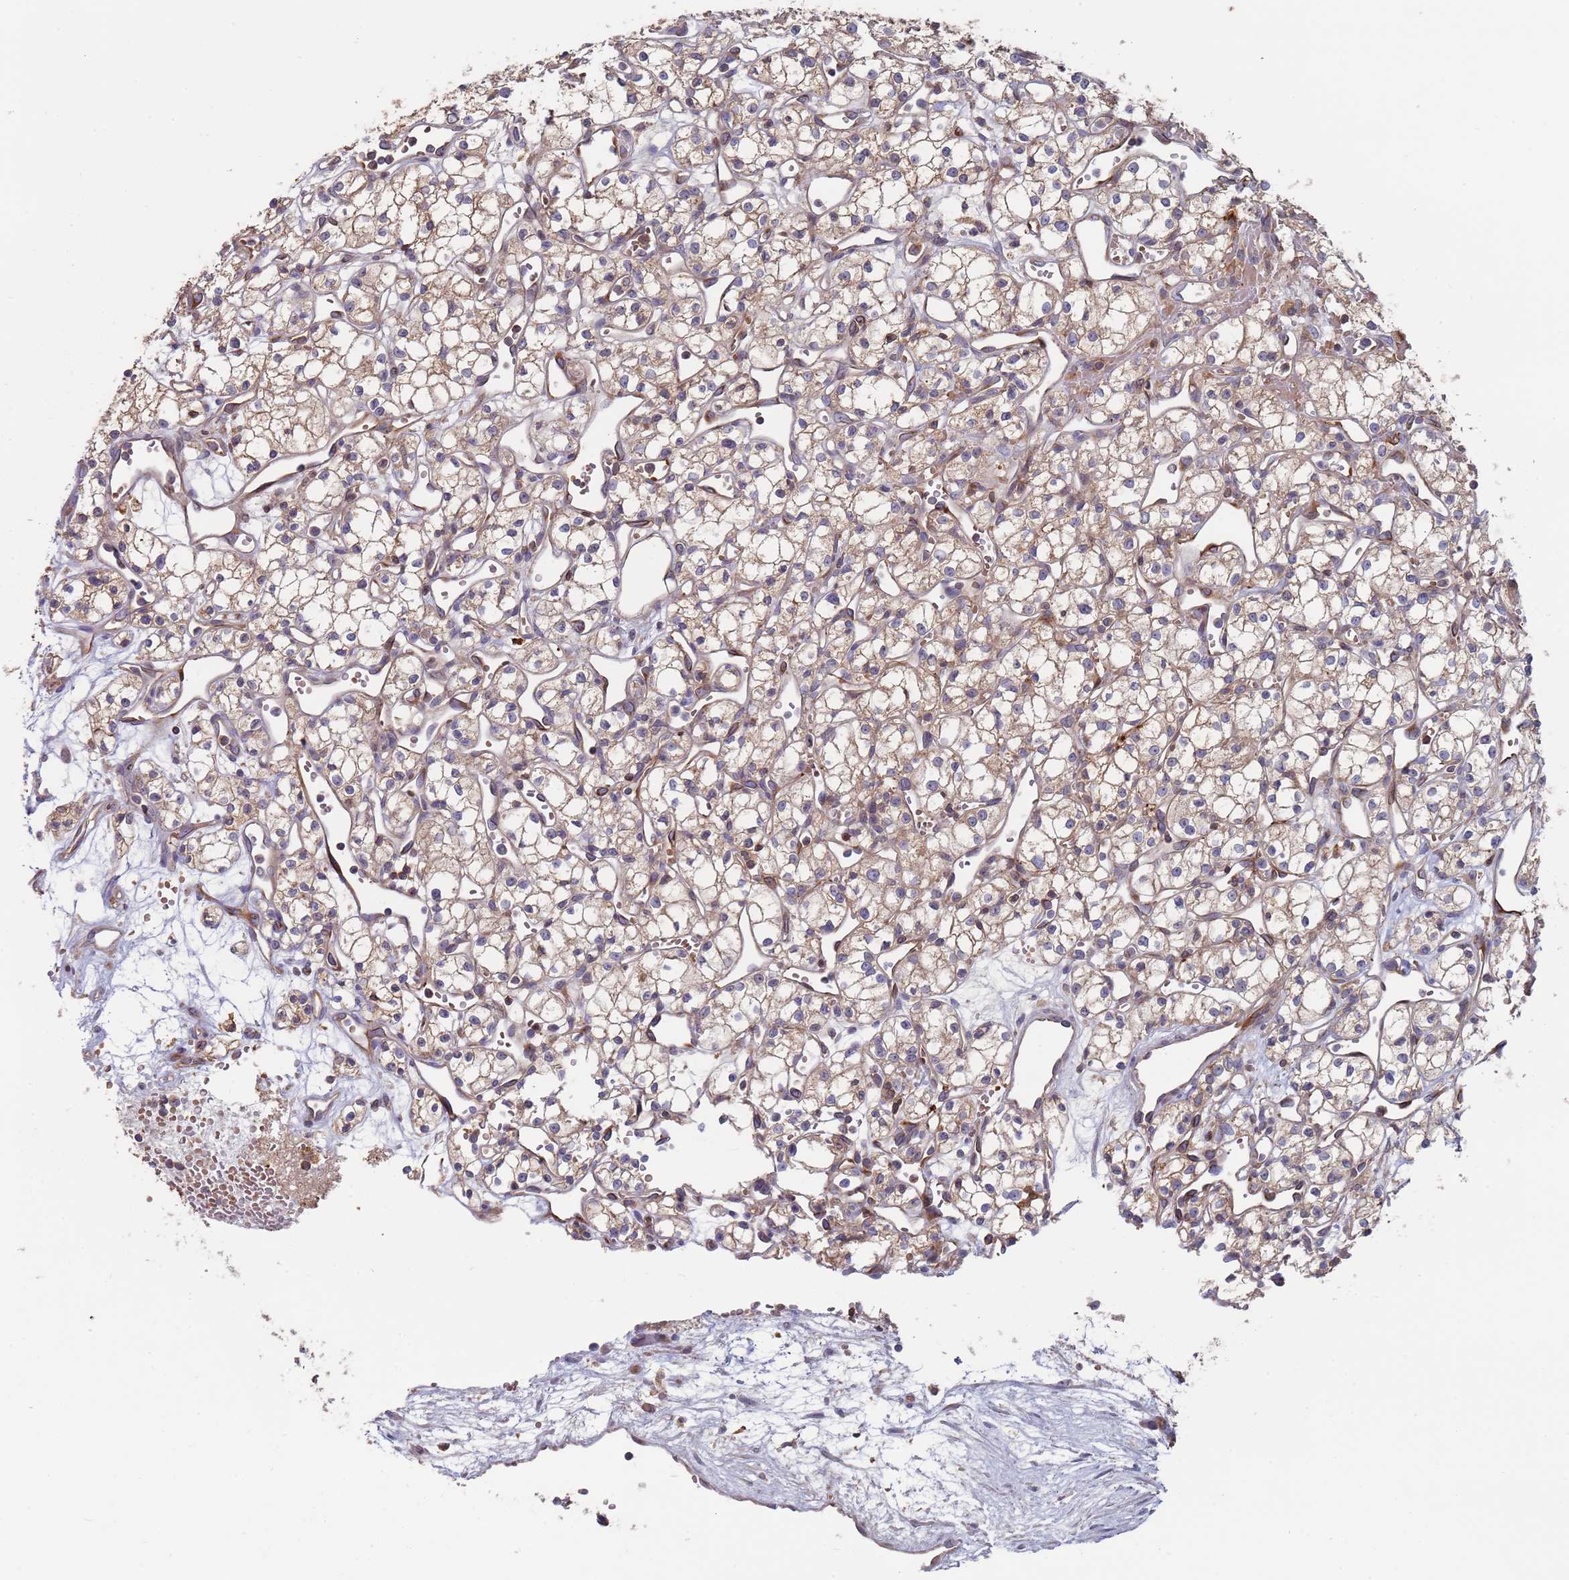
{"staining": {"intensity": "weak", "quantity": "25%-75%", "location": "cytoplasmic/membranous"}, "tissue": "renal cancer", "cell_type": "Tumor cells", "image_type": "cancer", "snomed": [{"axis": "morphology", "description": "Adenocarcinoma, NOS"}, {"axis": "topography", "description": "Kidney"}], "caption": "High-magnification brightfield microscopy of renal cancer stained with DAB (3,3'-diaminobenzidine) (brown) and counterstained with hematoxylin (blue). tumor cells exhibit weak cytoplasmic/membranous expression is appreciated in approximately25%-75% of cells.", "gene": "MALRD1", "patient": {"sex": "male", "age": 59}}